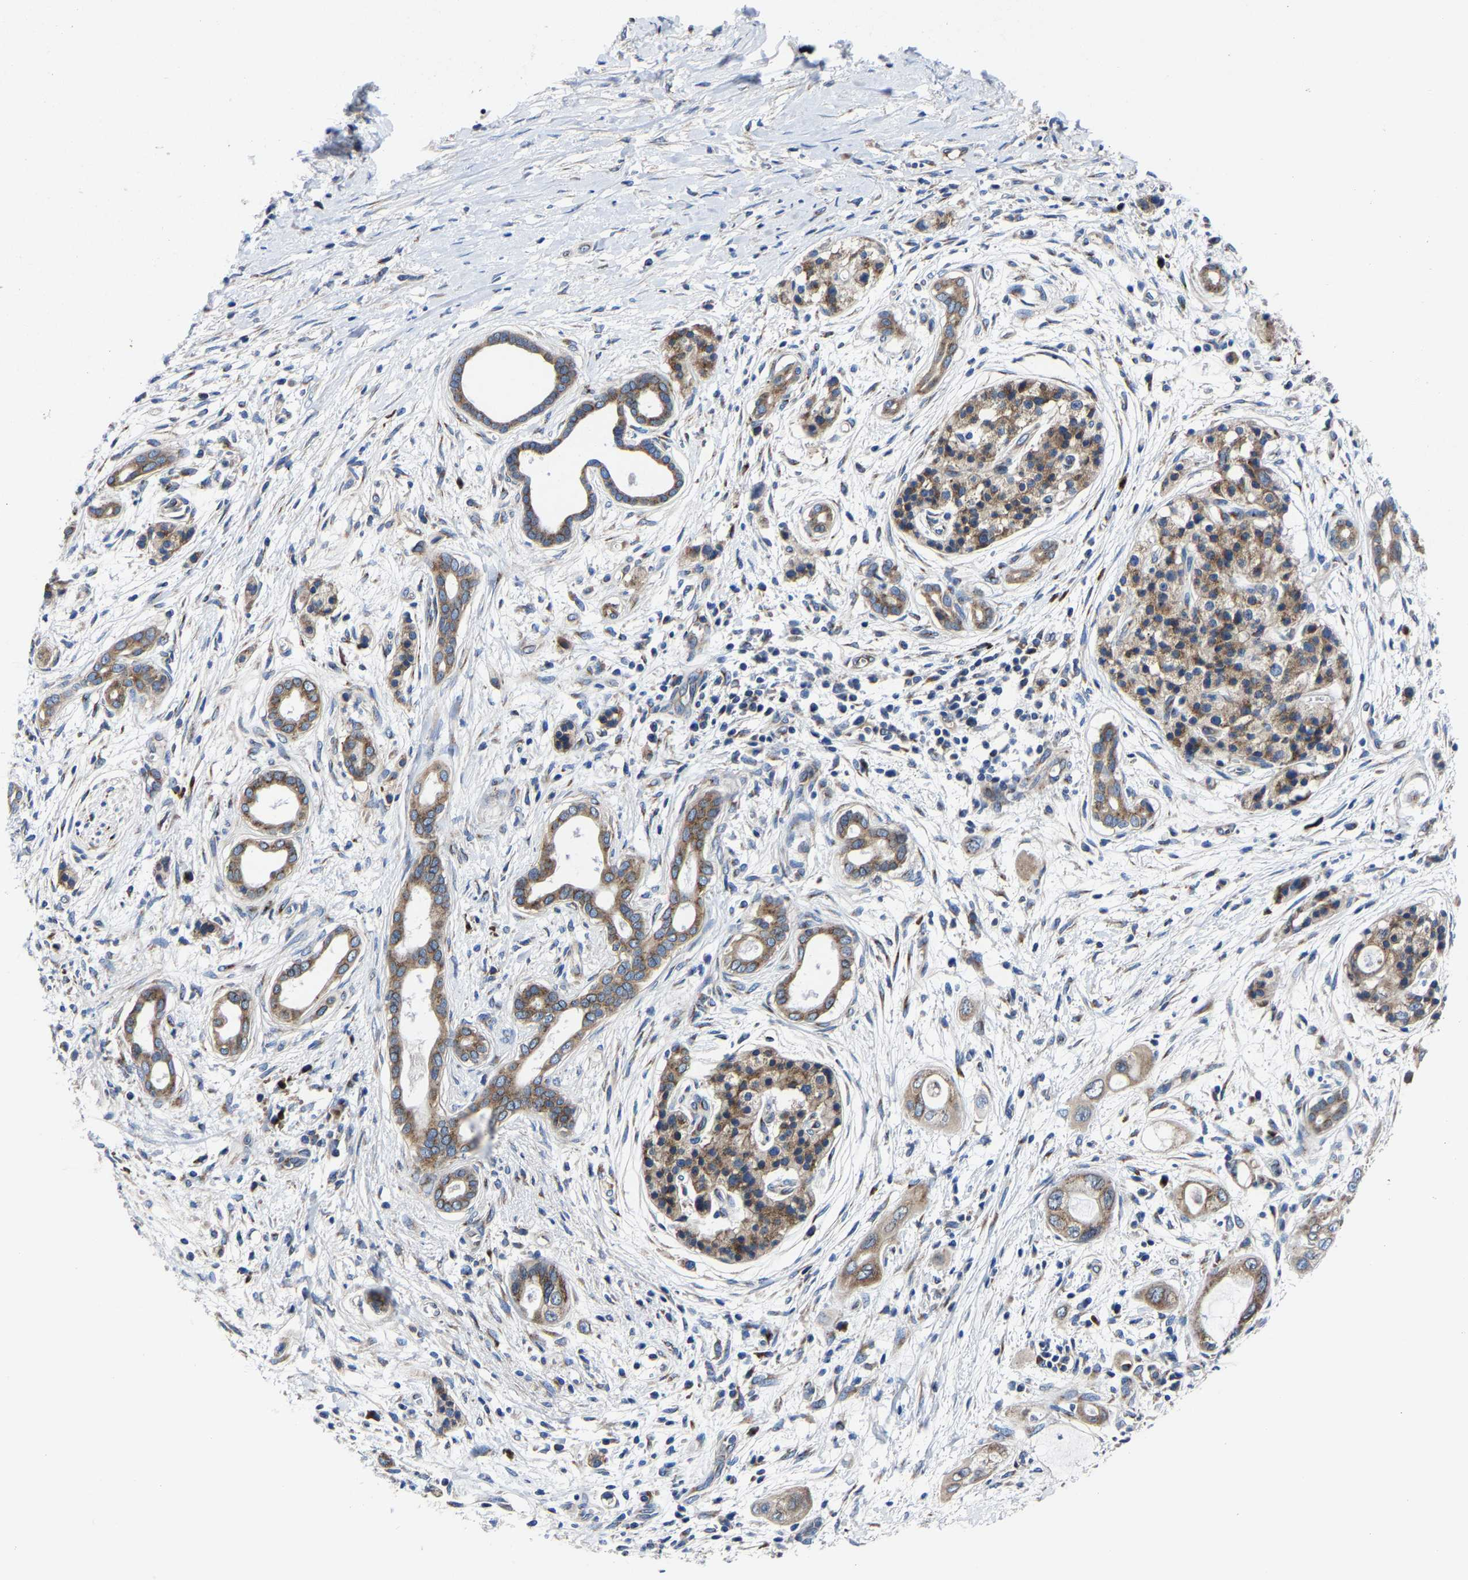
{"staining": {"intensity": "moderate", "quantity": ">75%", "location": "cytoplasmic/membranous"}, "tissue": "pancreatic cancer", "cell_type": "Tumor cells", "image_type": "cancer", "snomed": [{"axis": "morphology", "description": "Adenocarcinoma, NOS"}, {"axis": "topography", "description": "Pancreas"}], "caption": "Protein positivity by IHC reveals moderate cytoplasmic/membranous staining in about >75% of tumor cells in pancreatic cancer (adenocarcinoma).", "gene": "EBAG9", "patient": {"sex": "male", "age": 59}}